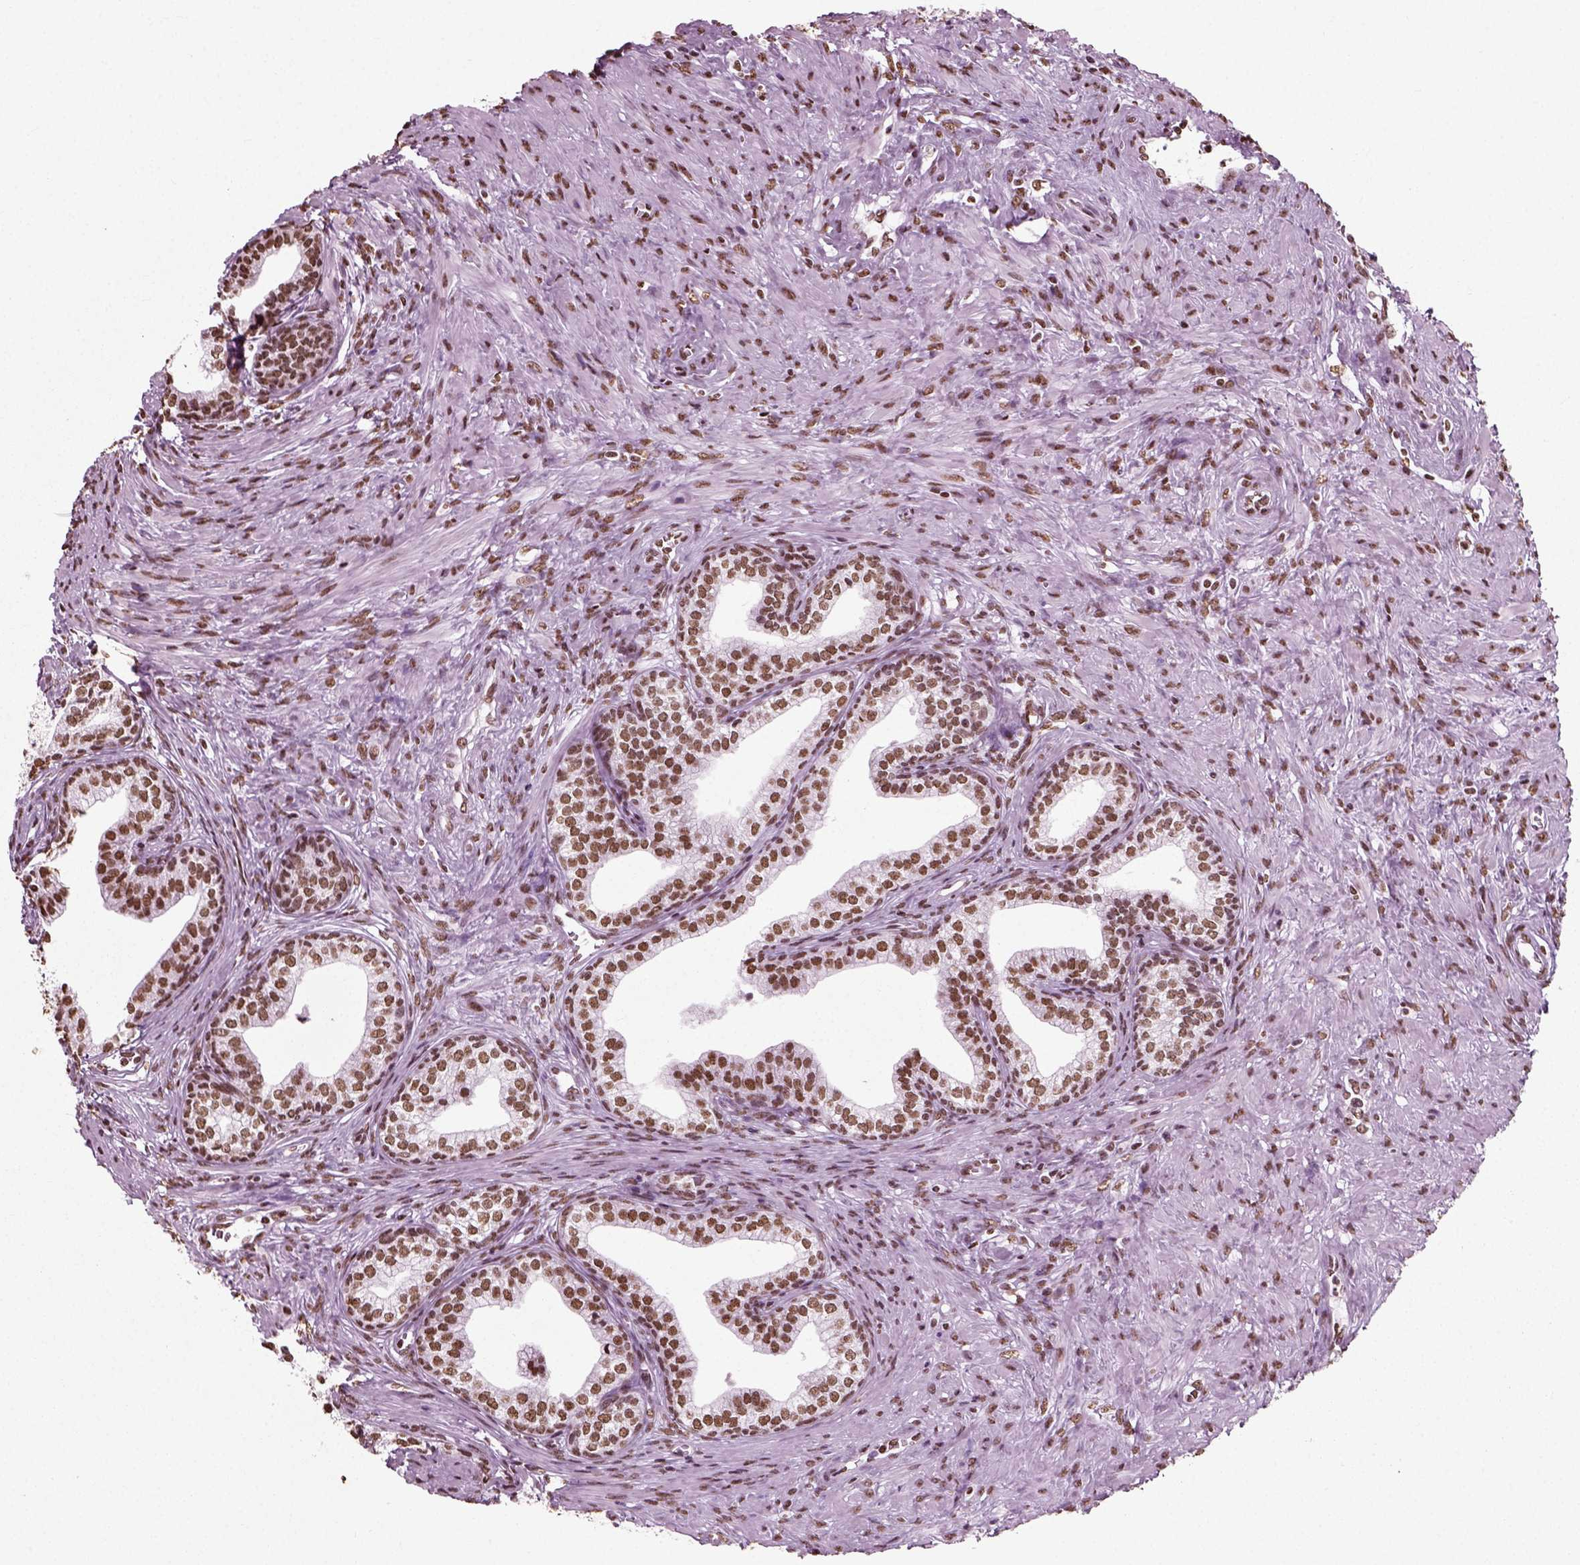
{"staining": {"intensity": "moderate", "quantity": ">75%", "location": "nuclear"}, "tissue": "prostate", "cell_type": "Glandular cells", "image_type": "normal", "snomed": [{"axis": "morphology", "description": "Normal tissue, NOS"}, {"axis": "topography", "description": "Prostate"}], "caption": "Benign prostate exhibits moderate nuclear positivity in approximately >75% of glandular cells, visualized by immunohistochemistry. The staining was performed using DAB, with brown indicating positive protein expression. Nuclei are stained blue with hematoxylin.", "gene": "POLR1H", "patient": {"sex": "male", "age": 65}}